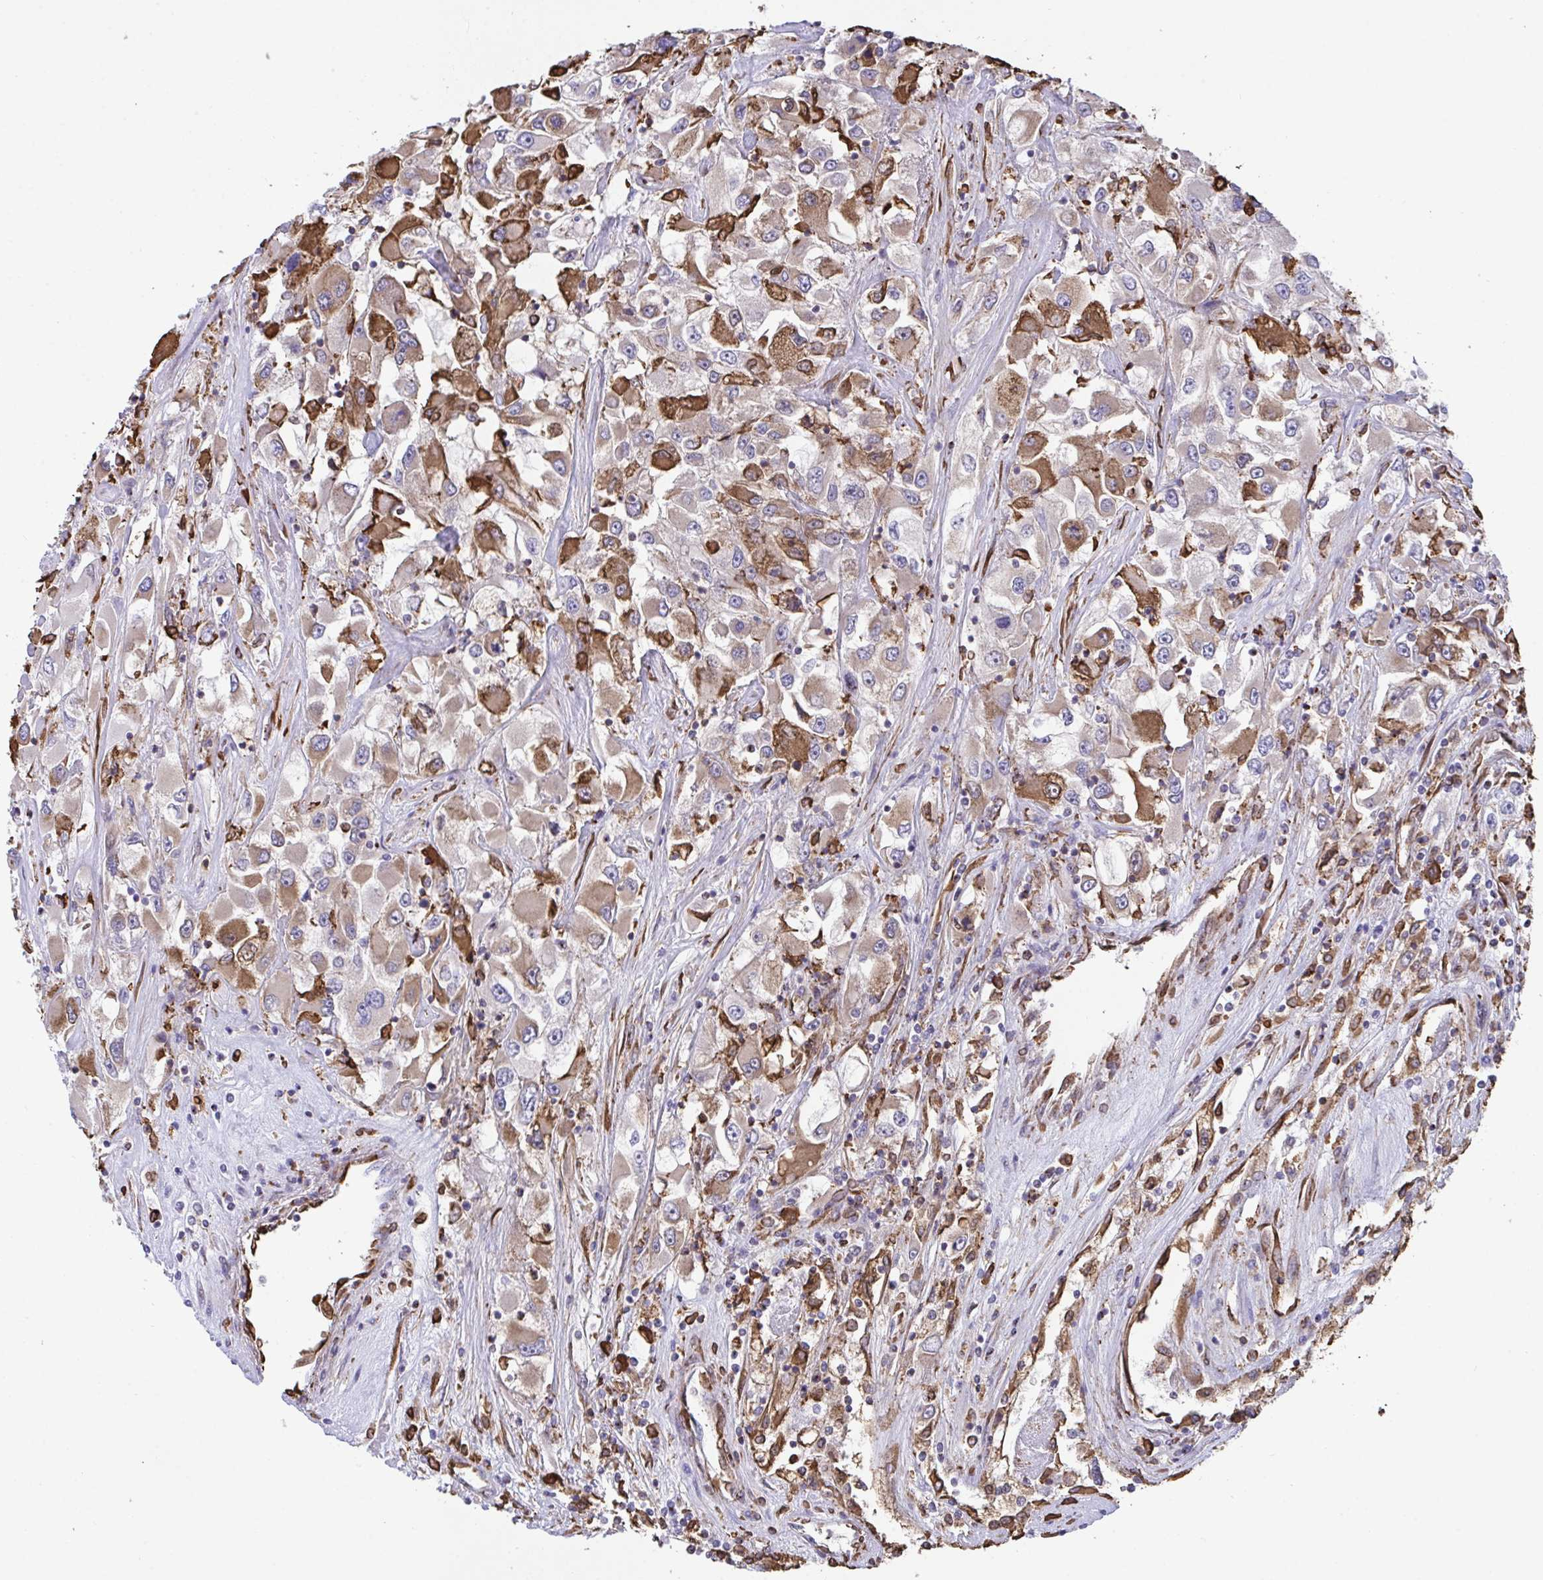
{"staining": {"intensity": "strong", "quantity": "25%-75%", "location": "cytoplasmic/membranous"}, "tissue": "renal cancer", "cell_type": "Tumor cells", "image_type": "cancer", "snomed": [{"axis": "morphology", "description": "Adenocarcinoma, NOS"}, {"axis": "topography", "description": "Kidney"}], "caption": "A brown stain labels strong cytoplasmic/membranous positivity of a protein in human renal adenocarcinoma tumor cells. Nuclei are stained in blue.", "gene": "PPIH", "patient": {"sex": "female", "age": 52}}